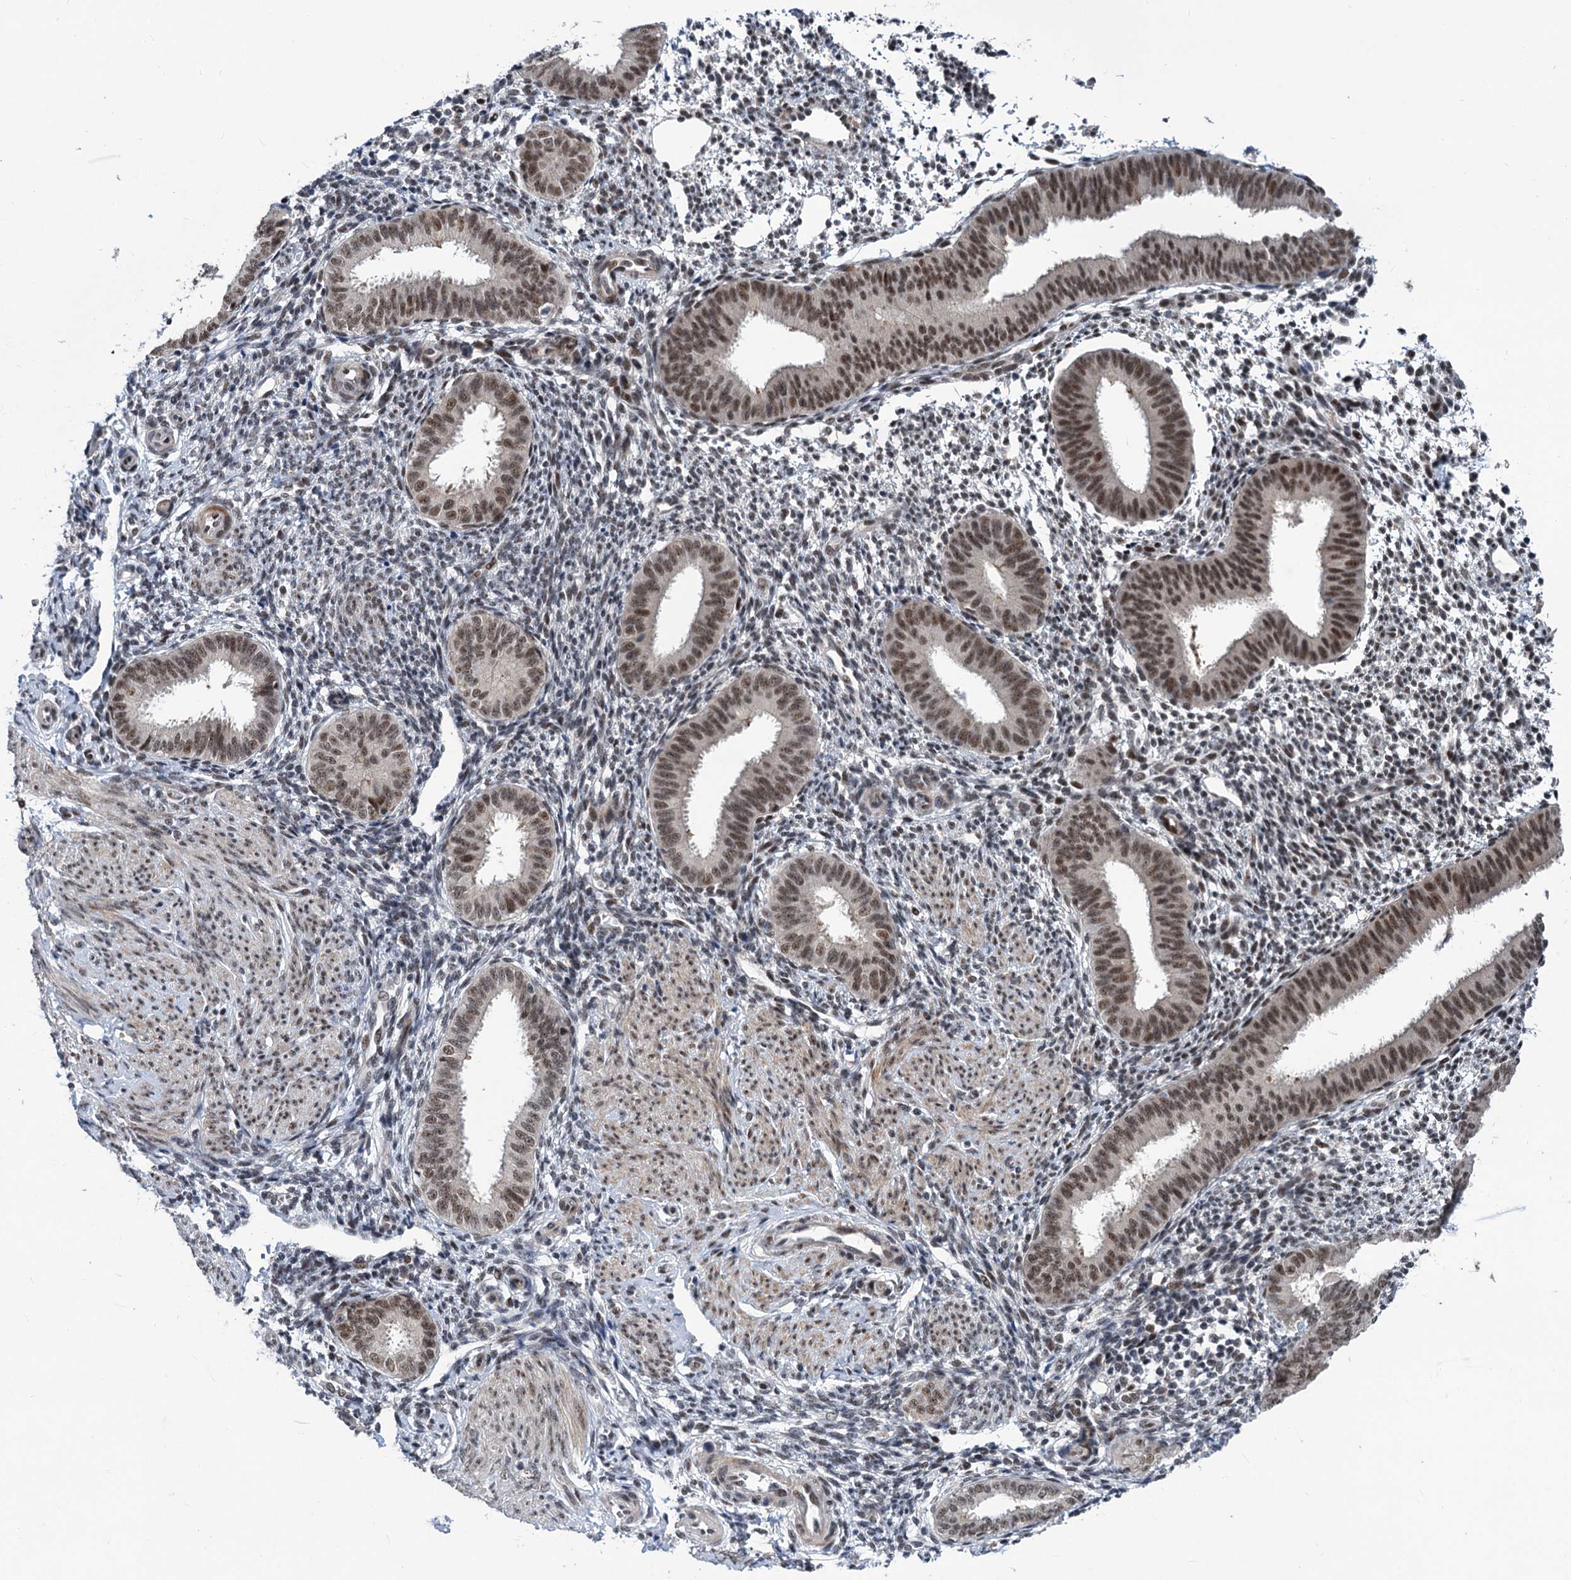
{"staining": {"intensity": "weak", "quantity": "<25%", "location": "nuclear"}, "tissue": "endometrium", "cell_type": "Cells in endometrial stroma", "image_type": "normal", "snomed": [{"axis": "morphology", "description": "Normal tissue, NOS"}, {"axis": "topography", "description": "Uterus"}, {"axis": "topography", "description": "Endometrium"}], "caption": "Endometrium stained for a protein using immunohistochemistry shows no staining cells in endometrial stroma.", "gene": "PHF8", "patient": {"sex": "female", "age": 48}}